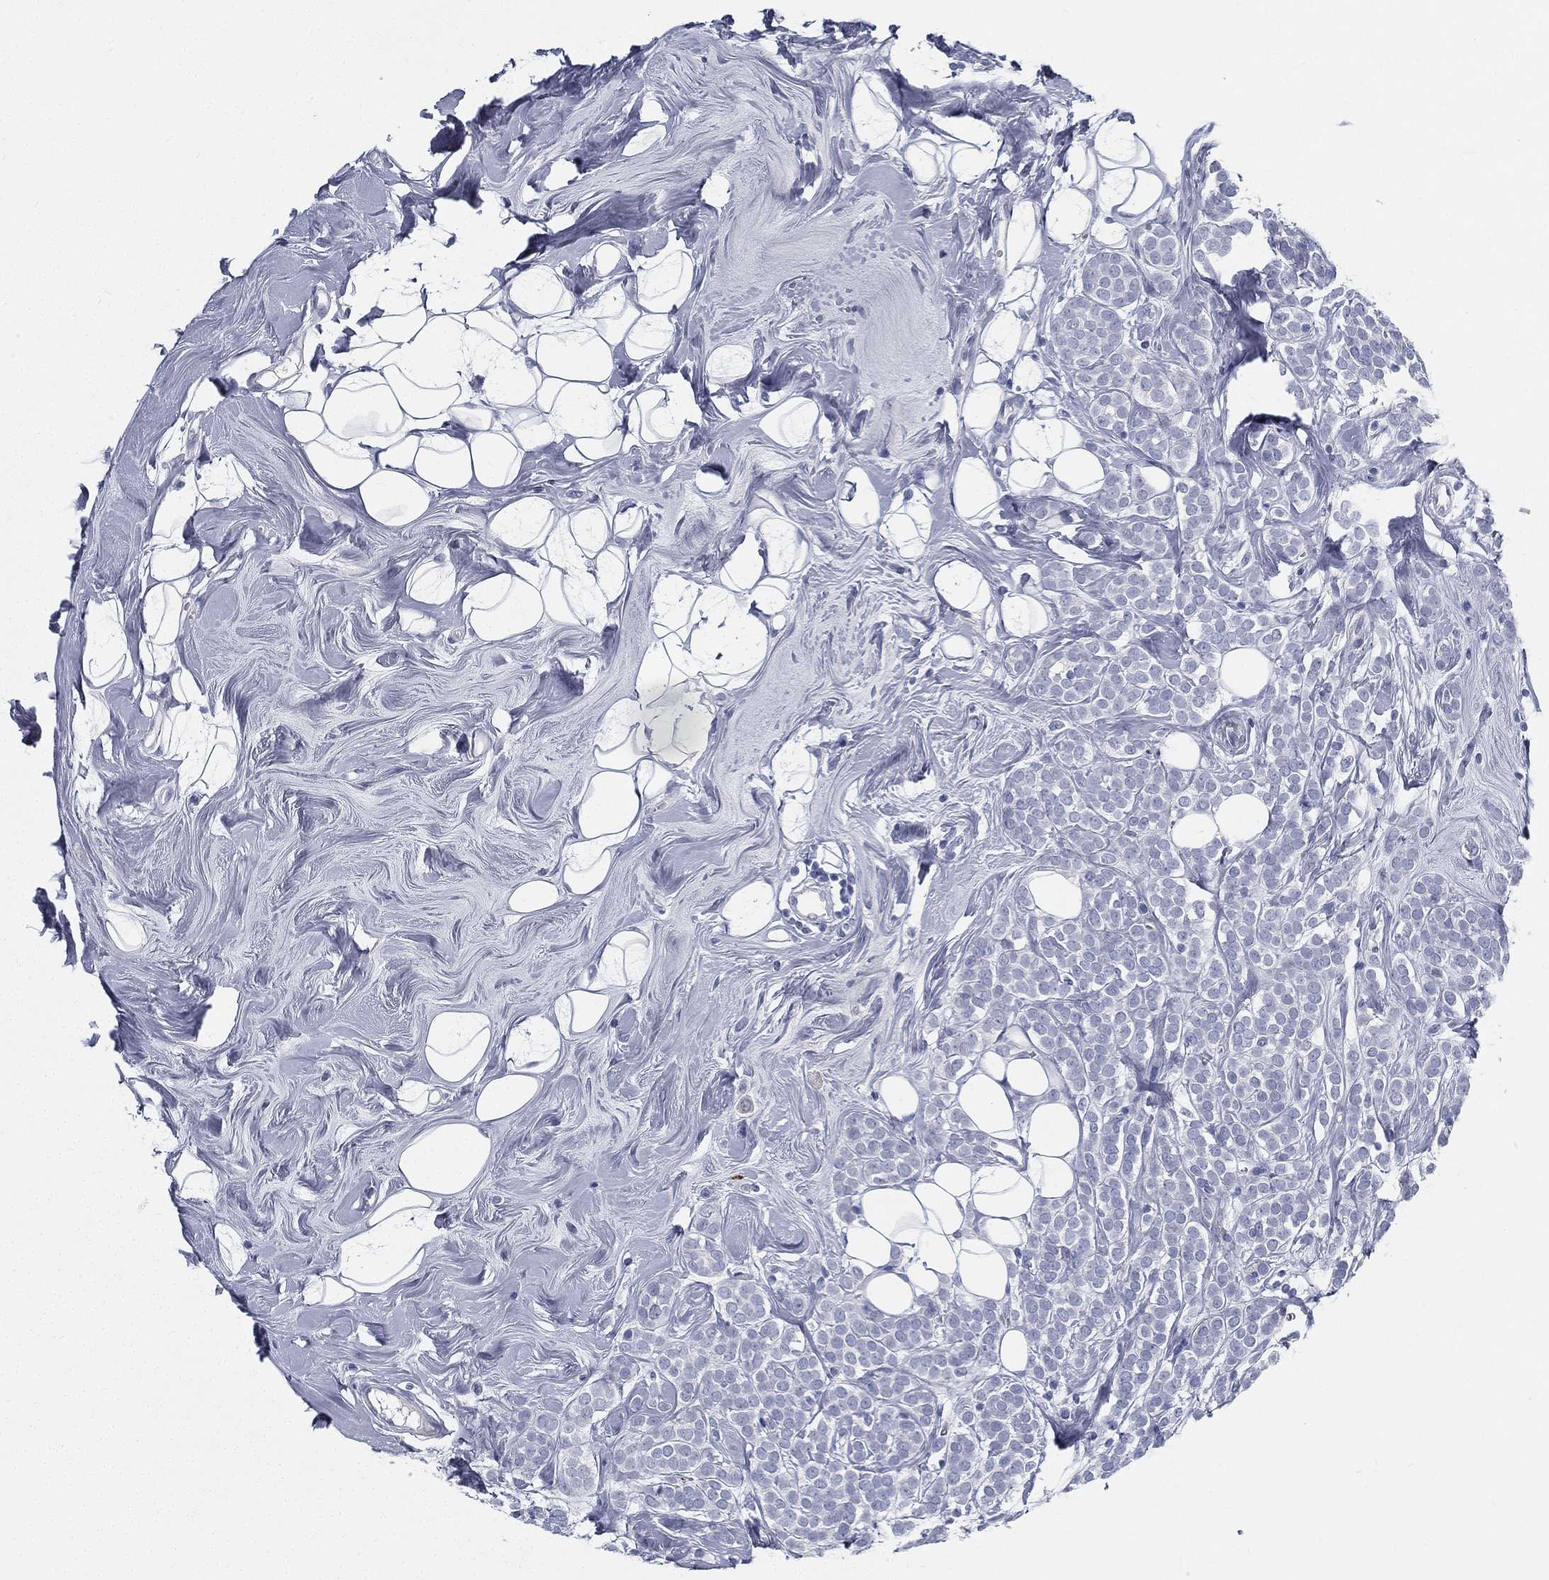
{"staining": {"intensity": "negative", "quantity": "none", "location": "none"}, "tissue": "breast cancer", "cell_type": "Tumor cells", "image_type": "cancer", "snomed": [{"axis": "morphology", "description": "Lobular carcinoma"}, {"axis": "topography", "description": "Breast"}], "caption": "IHC histopathology image of neoplastic tissue: breast lobular carcinoma stained with DAB (3,3'-diaminobenzidine) shows no significant protein staining in tumor cells.", "gene": "SPPL2C", "patient": {"sex": "female", "age": 49}}